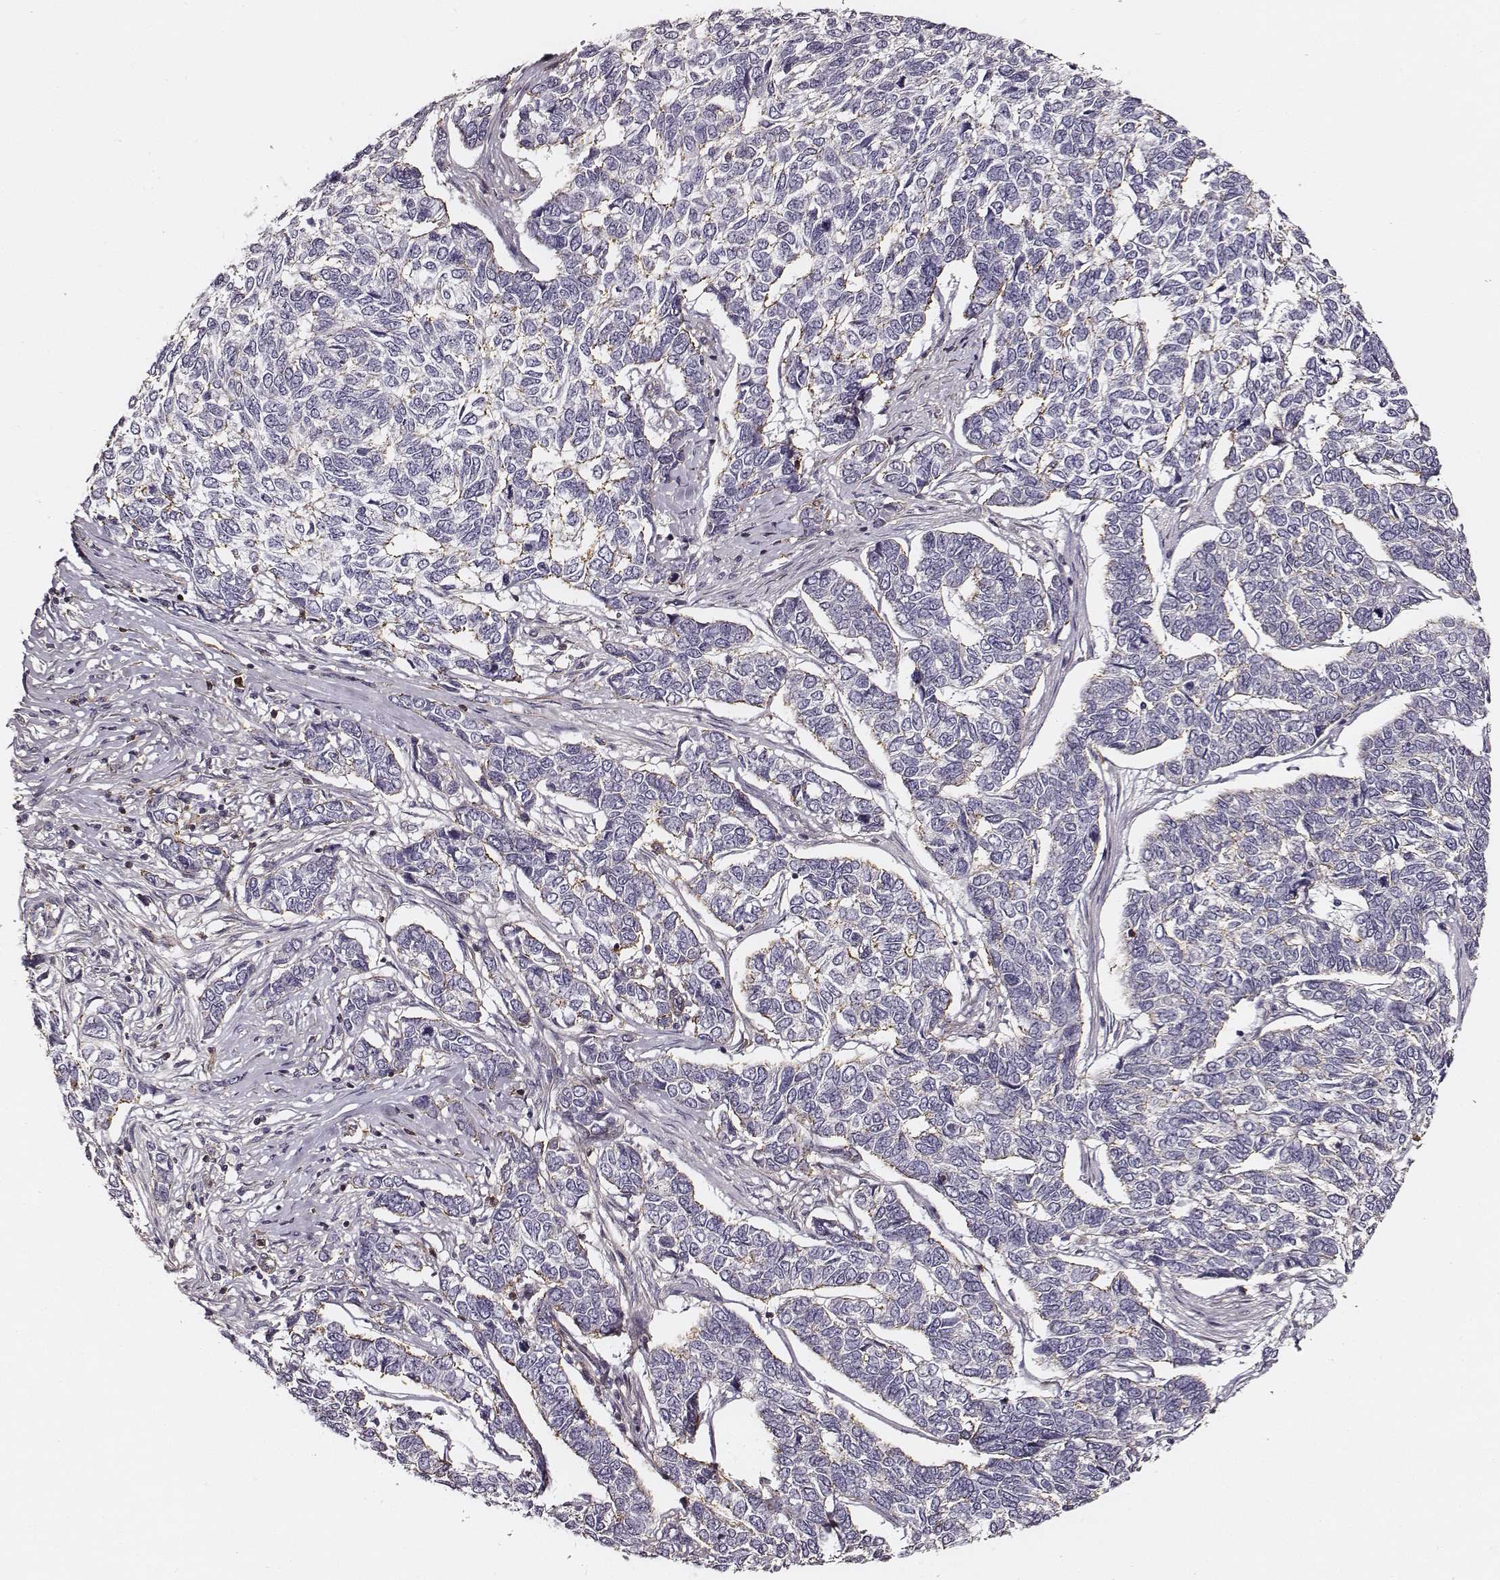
{"staining": {"intensity": "negative", "quantity": "none", "location": "none"}, "tissue": "skin cancer", "cell_type": "Tumor cells", "image_type": "cancer", "snomed": [{"axis": "morphology", "description": "Basal cell carcinoma"}, {"axis": "topography", "description": "Skin"}], "caption": "IHC micrograph of skin cancer (basal cell carcinoma) stained for a protein (brown), which reveals no expression in tumor cells.", "gene": "ZYX", "patient": {"sex": "female", "age": 65}}